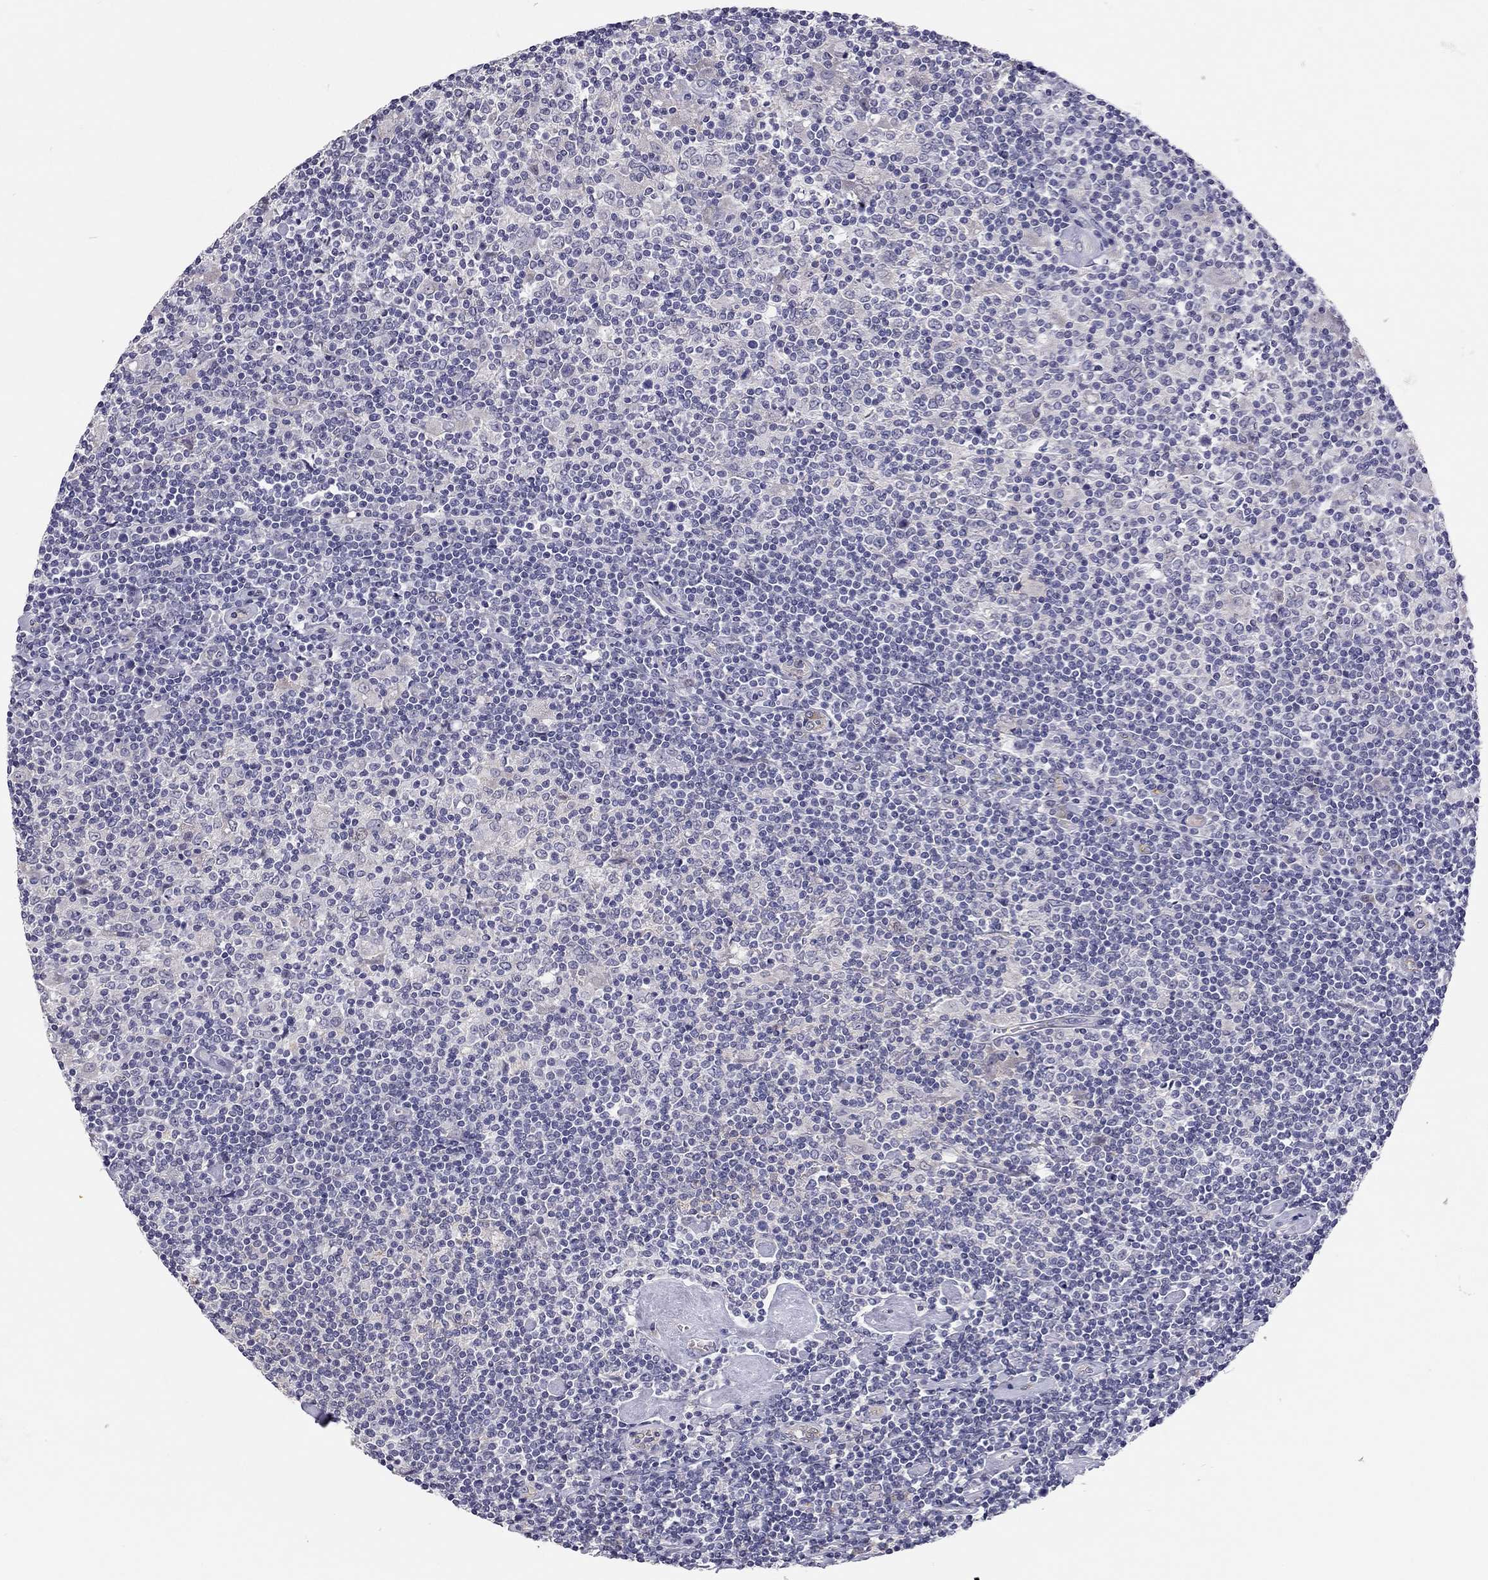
{"staining": {"intensity": "negative", "quantity": "none", "location": "none"}, "tissue": "lymphoma", "cell_type": "Tumor cells", "image_type": "cancer", "snomed": [{"axis": "morphology", "description": "Hodgkin's disease, NOS"}, {"axis": "topography", "description": "Lymph node"}], "caption": "Lymphoma was stained to show a protein in brown. There is no significant positivity in tumor cells. (IHC, brightfield microscopy, high magnification).", "gene": "SCARB1", "patient": {"sex": "male", "age": 40}}